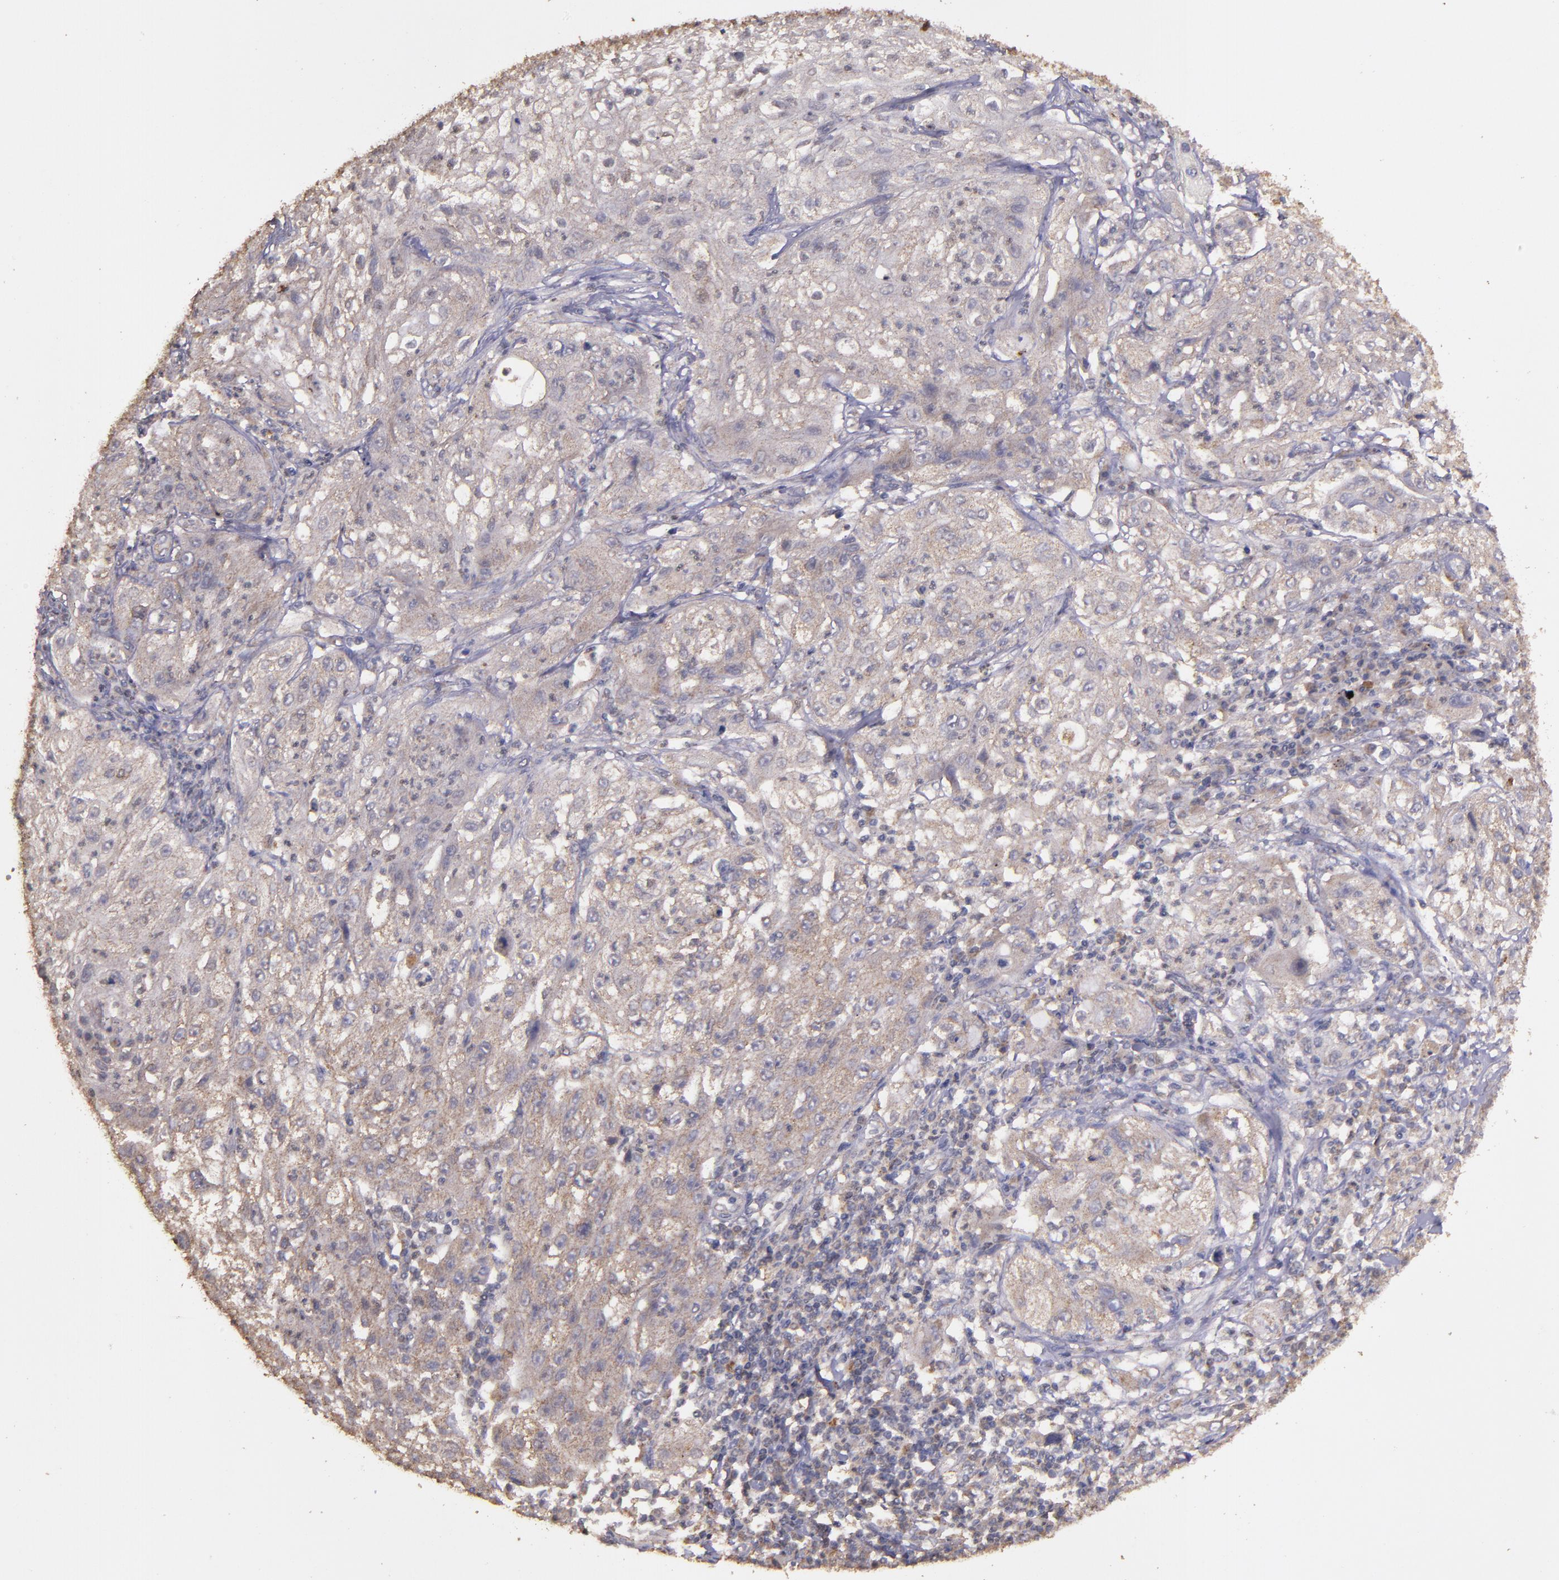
{"staining": {"intensity": "weak", "quantity": ">75%", "location": "cytoplasmic/membranous"}, "tissue": "lung cancer", "cell_type": "Tumor cells", "image_type": "cancer", "snomed": [{"axis": "morphology", "description": "Inflammation, NOS"}, {"axis": "morphology", "description": "Squamous cell carcinoma, NOS"}, {"axis": "topography", "description": "Lymph node"}, {"axis": "topography", "description": "Soft tissue"}, {"axis": "topography", "description": "Lung"}], "caption": "There is low levels of weak cytoplasmic/membranous staining in tumor cells of lung cancer, as demonstrated by immunohistochemical staining (brown color).", "gene": "HECTD1", "patient": {"sex": "male", "age": 66}}